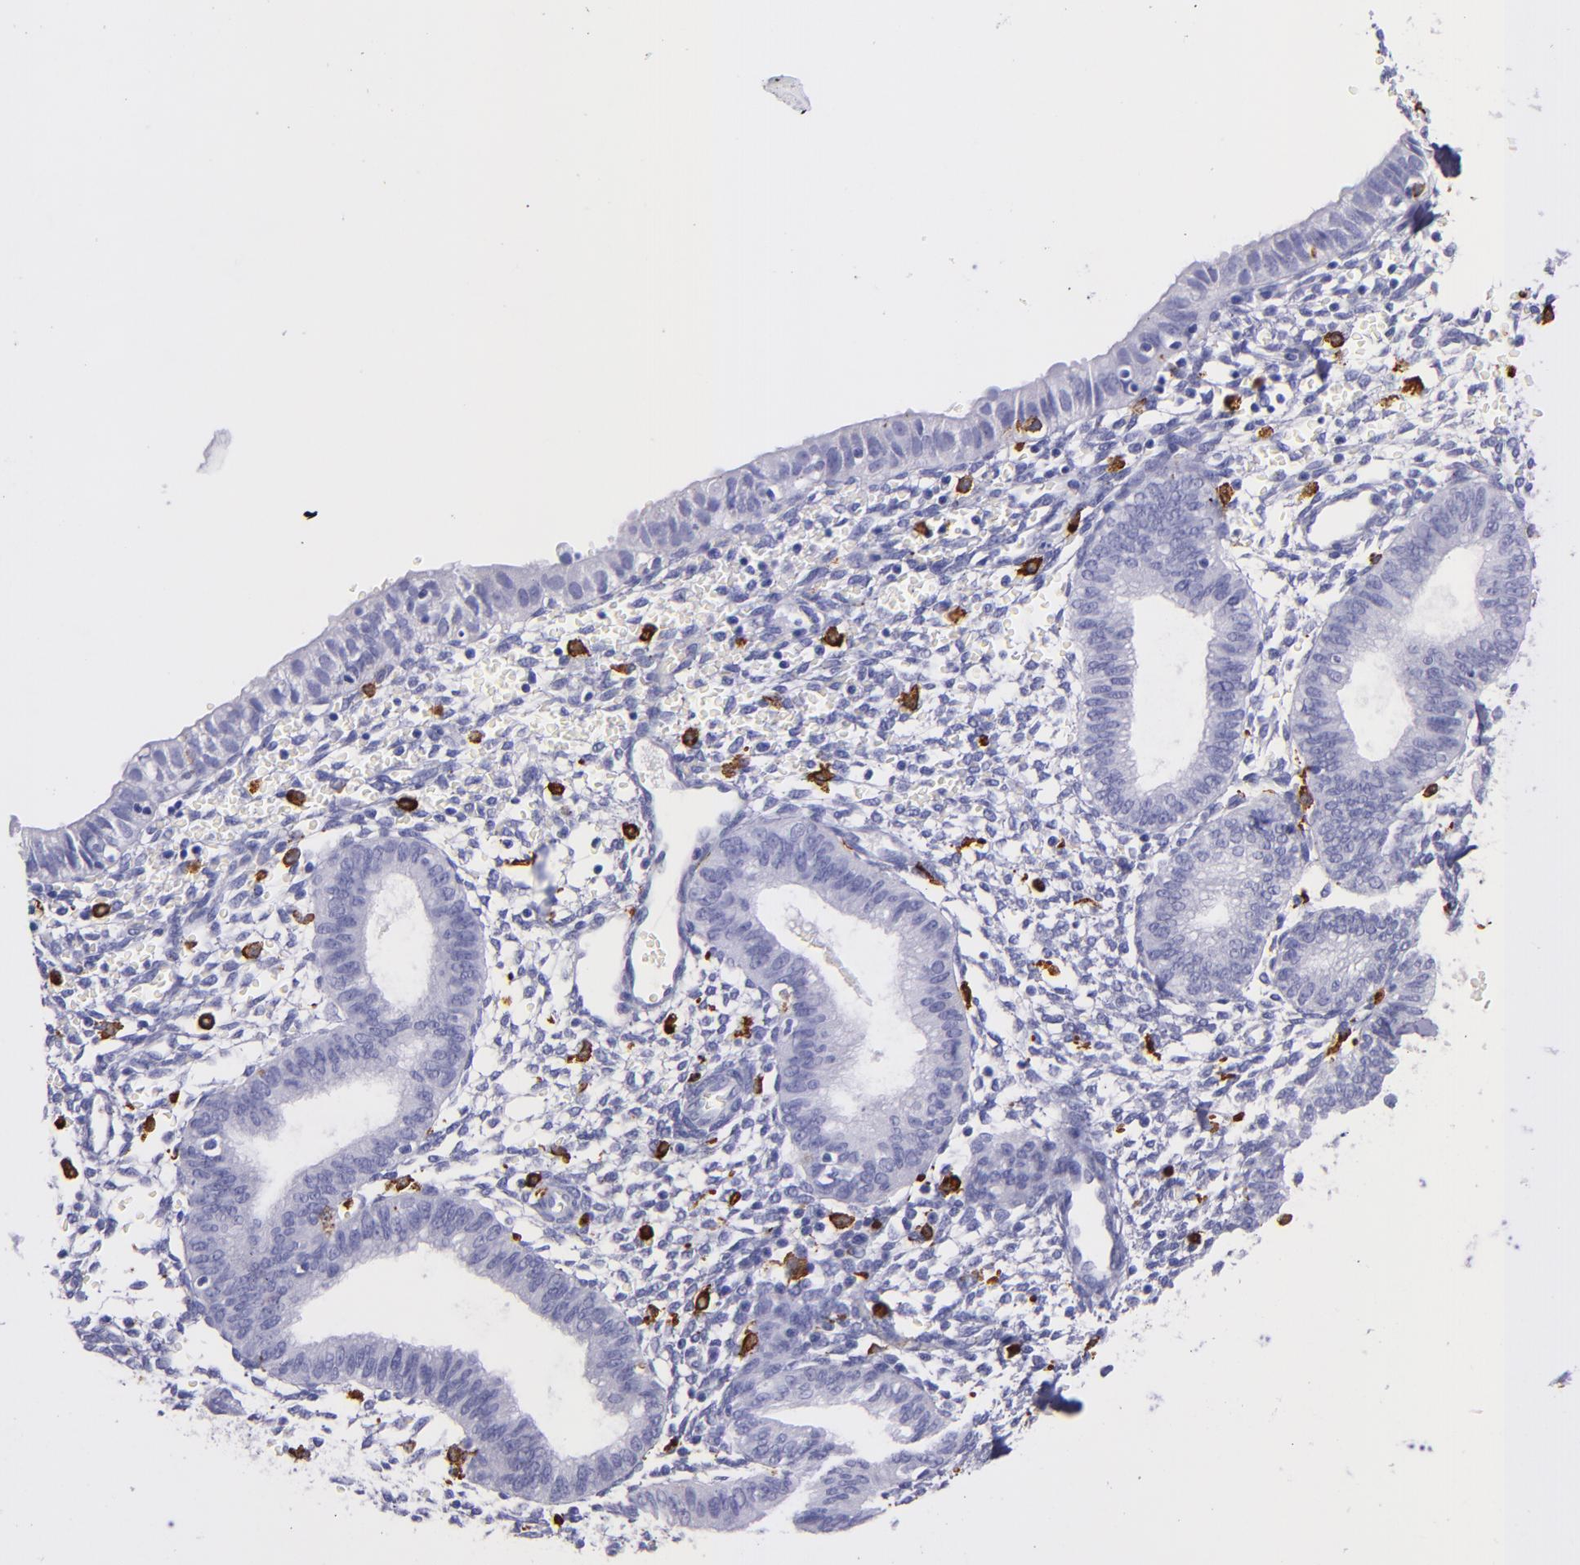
{"staining": {"intensity": "negative", "quantity": "none", "location": "none"}, "tissue": "endometrium", "cell_type": "Cells in endometrial stroma", "image_type": "normal", "snomed": [{"axis": "morphology", "description": "Normal tissue, NOS"}, {"axis": "topography", "description": "Endometrium"}], "caption": "High power microscopy image of an immunohistochemistry image of benign endometrium, revealing no significant expression in cells in endometrial stroma. Brightfield microscopy of immunohistochemistry (IHC) stained with DAB (3,3'-diaminobenzidine) (brown) and hematoxylin (blue), captured at high magnification.", "gene": "CD163", "patient": {"sex": "female", "age": 61}}